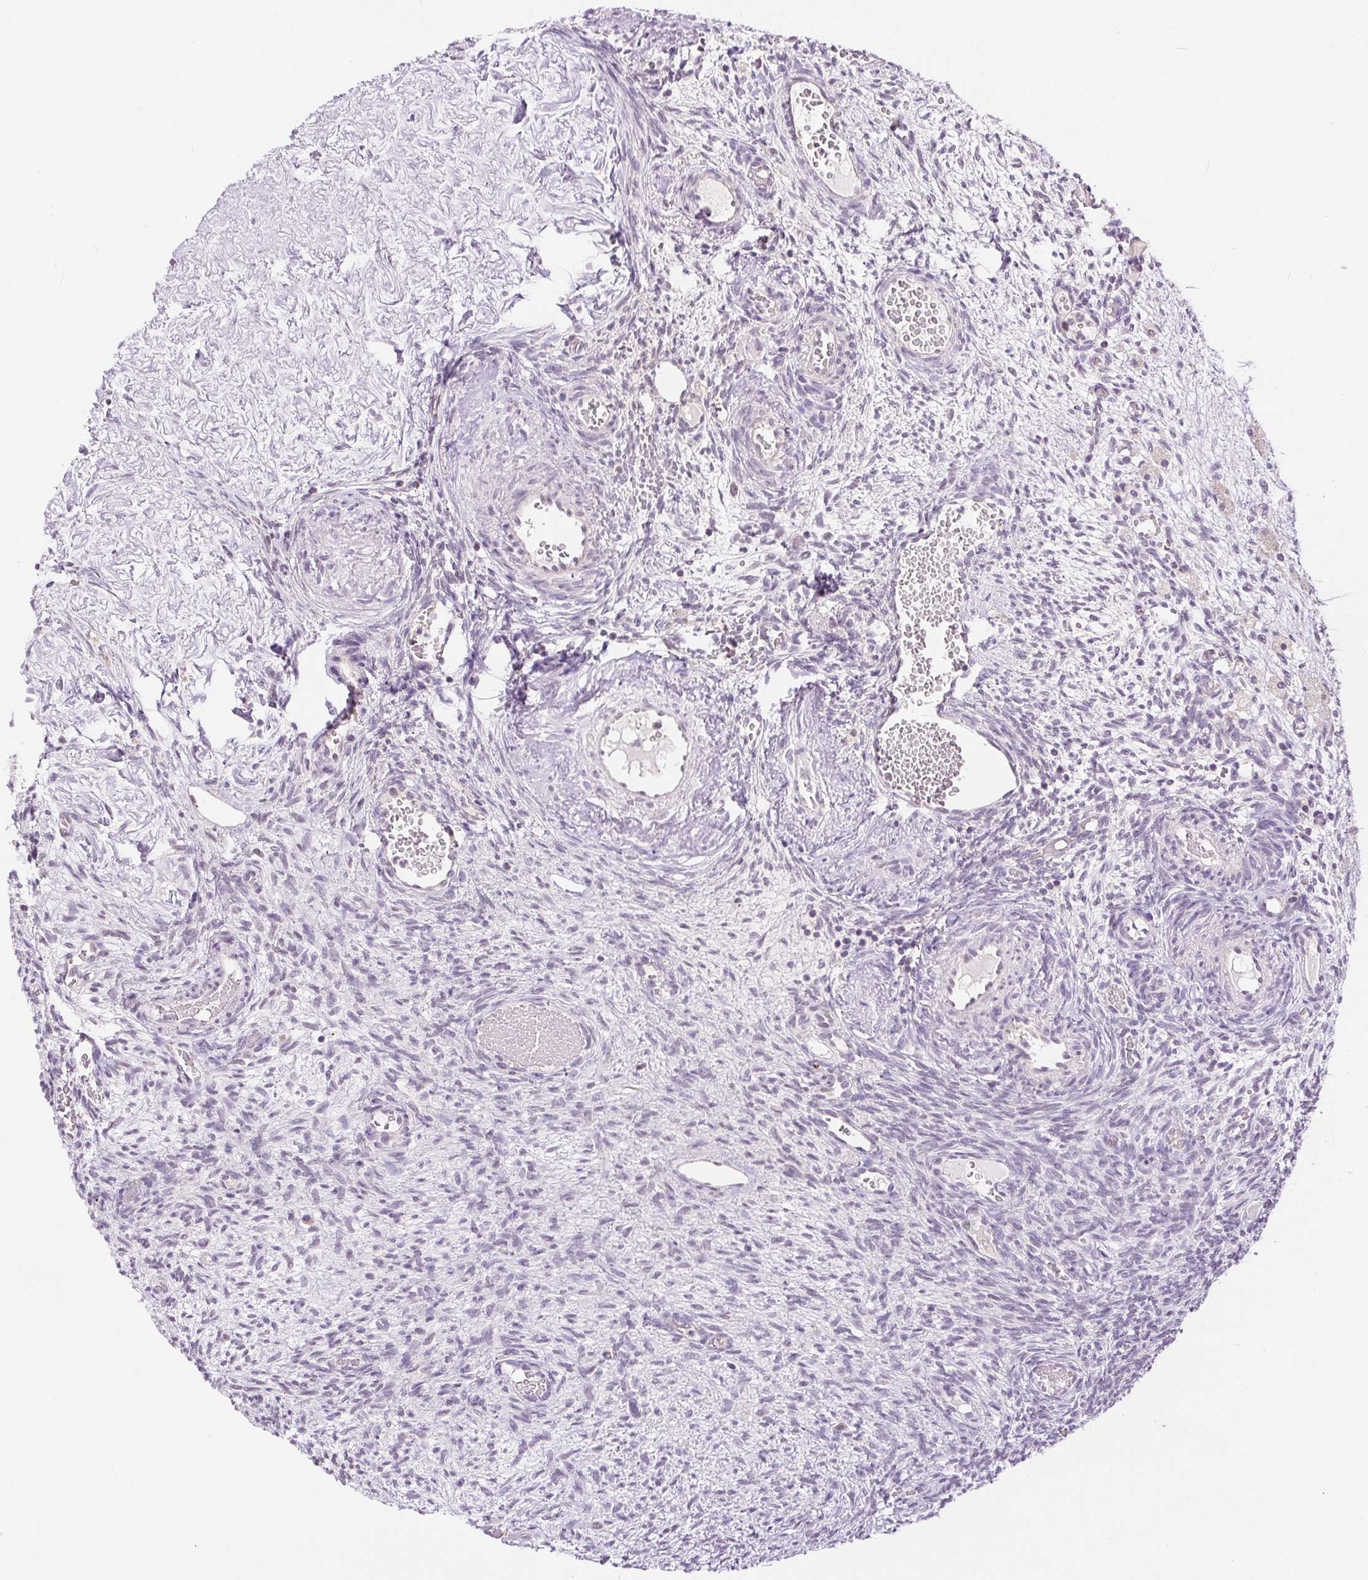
{"staining": {"intensity": "negative", "quantity": "none", "location": "none"}, "tissue": "ovary", "cell_type": "Follicle cells", "image_type": "normal", "snomed": [{"axis": "morphology", "description": "Normal tissue, NOS"}, {"axis": "topography", "description": "Ovary"}], "caption": "Follicle cells are negative for brown protein staining in normal ovary. The staining is performed using DAB (3,3'-diaminobenzidine) brown chromogen with nuclei counter-stained in using hematoxylin.", "gene": "RACGAP1", "patient": {"sex": "female", "age": 67}}